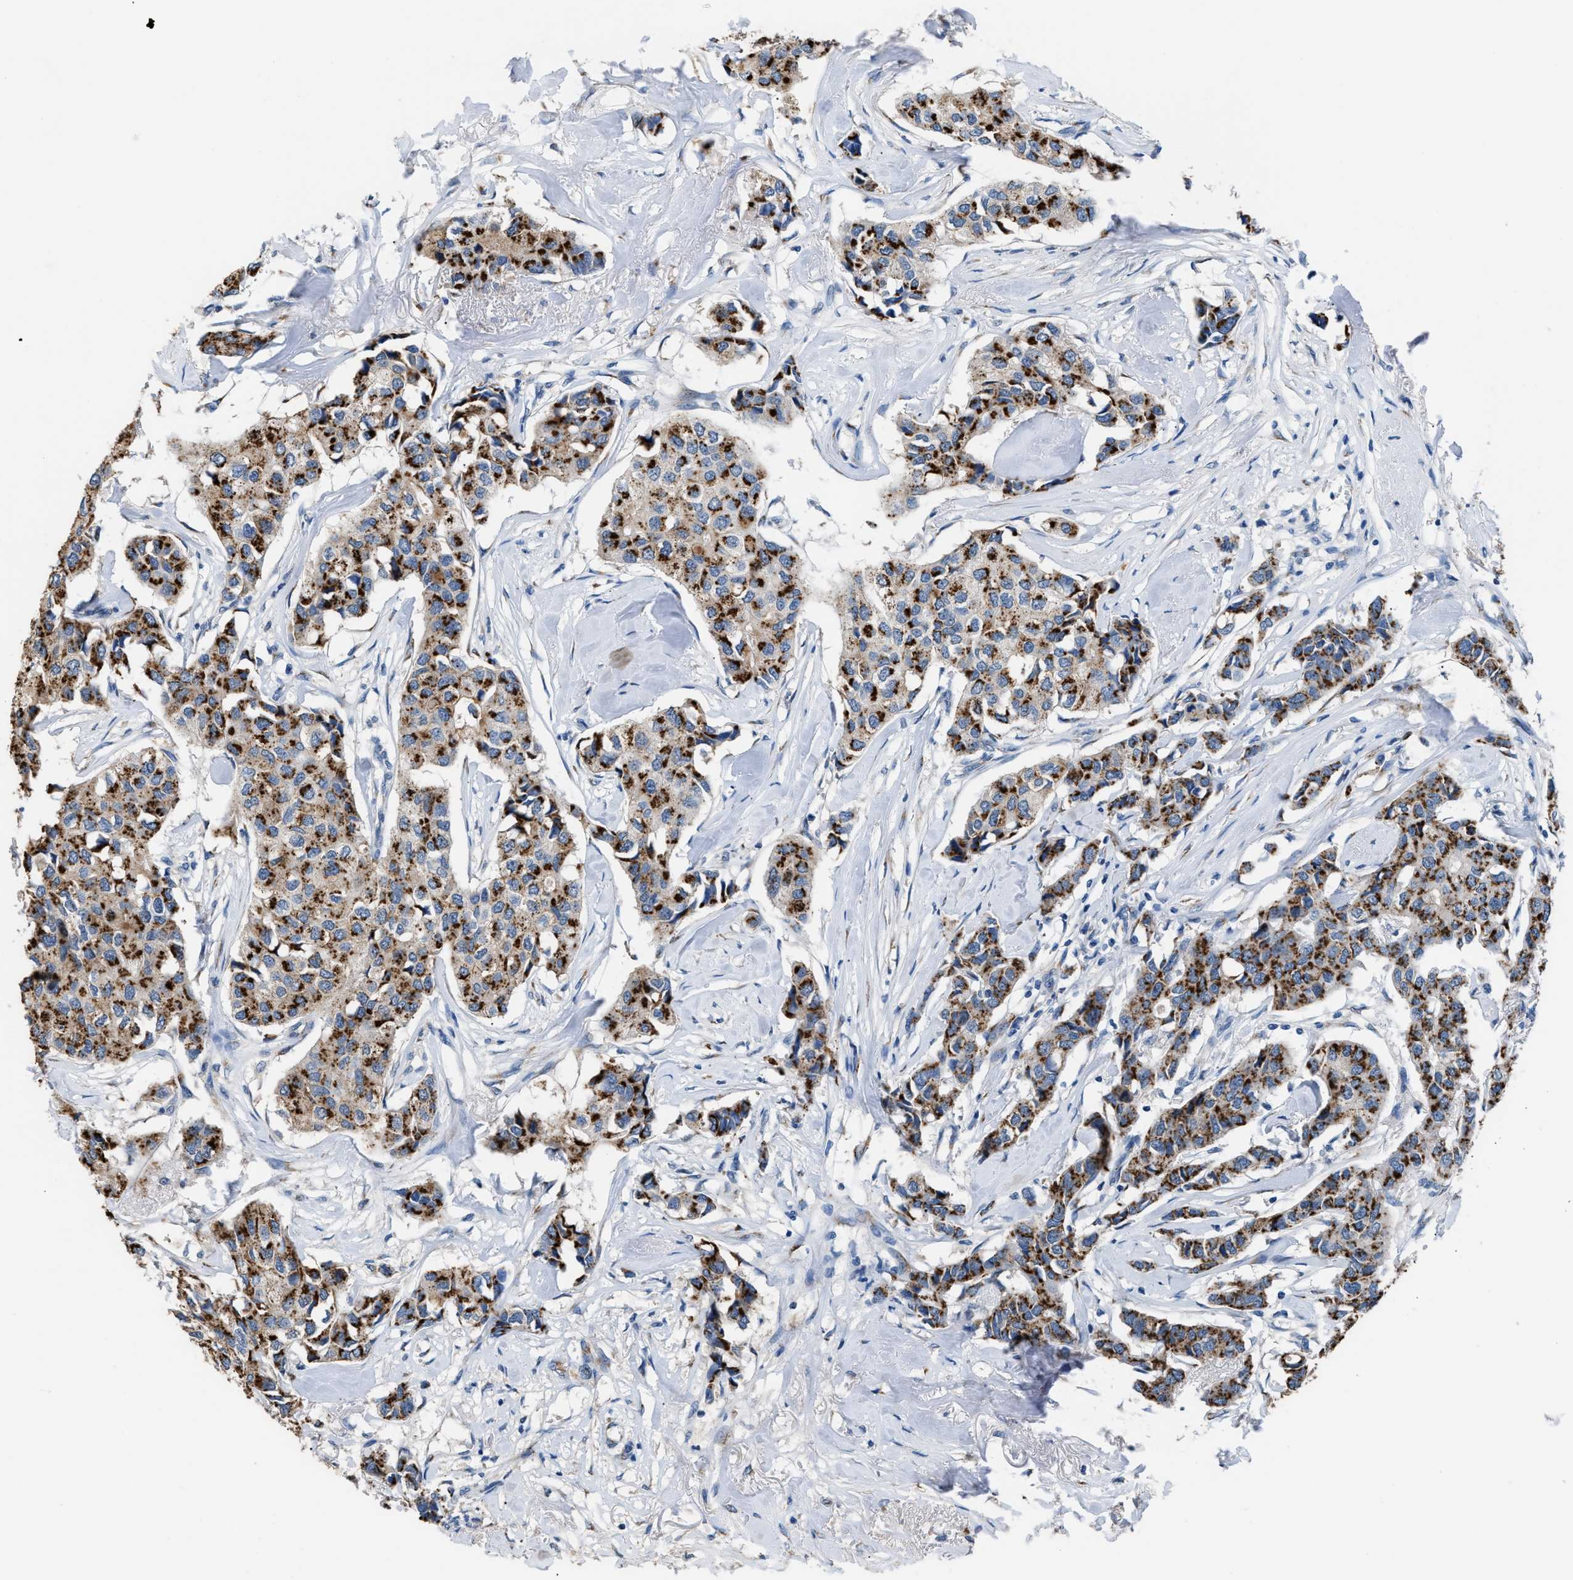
{"staining": {"intensity": "strong", "quantity": ">75%", "location": "cytoplasmic/membranous"}, "tissue": "breast cancer", "cell_type": "Tumor cells", "image_type": "cancer", "snomed": [{"axis": "morphology", "description": "Duct carcinoma"}, {"axis": "topography", "description": "Breast"}], "caption": "Protein expression analysis of human breast invasive ductal carcinoma reveals strong cytoplasmic/membranous staining in approximately >75% of tumor cells.", "gene": "GOLM1", "patient": {"sex": "female", "age": 80}}